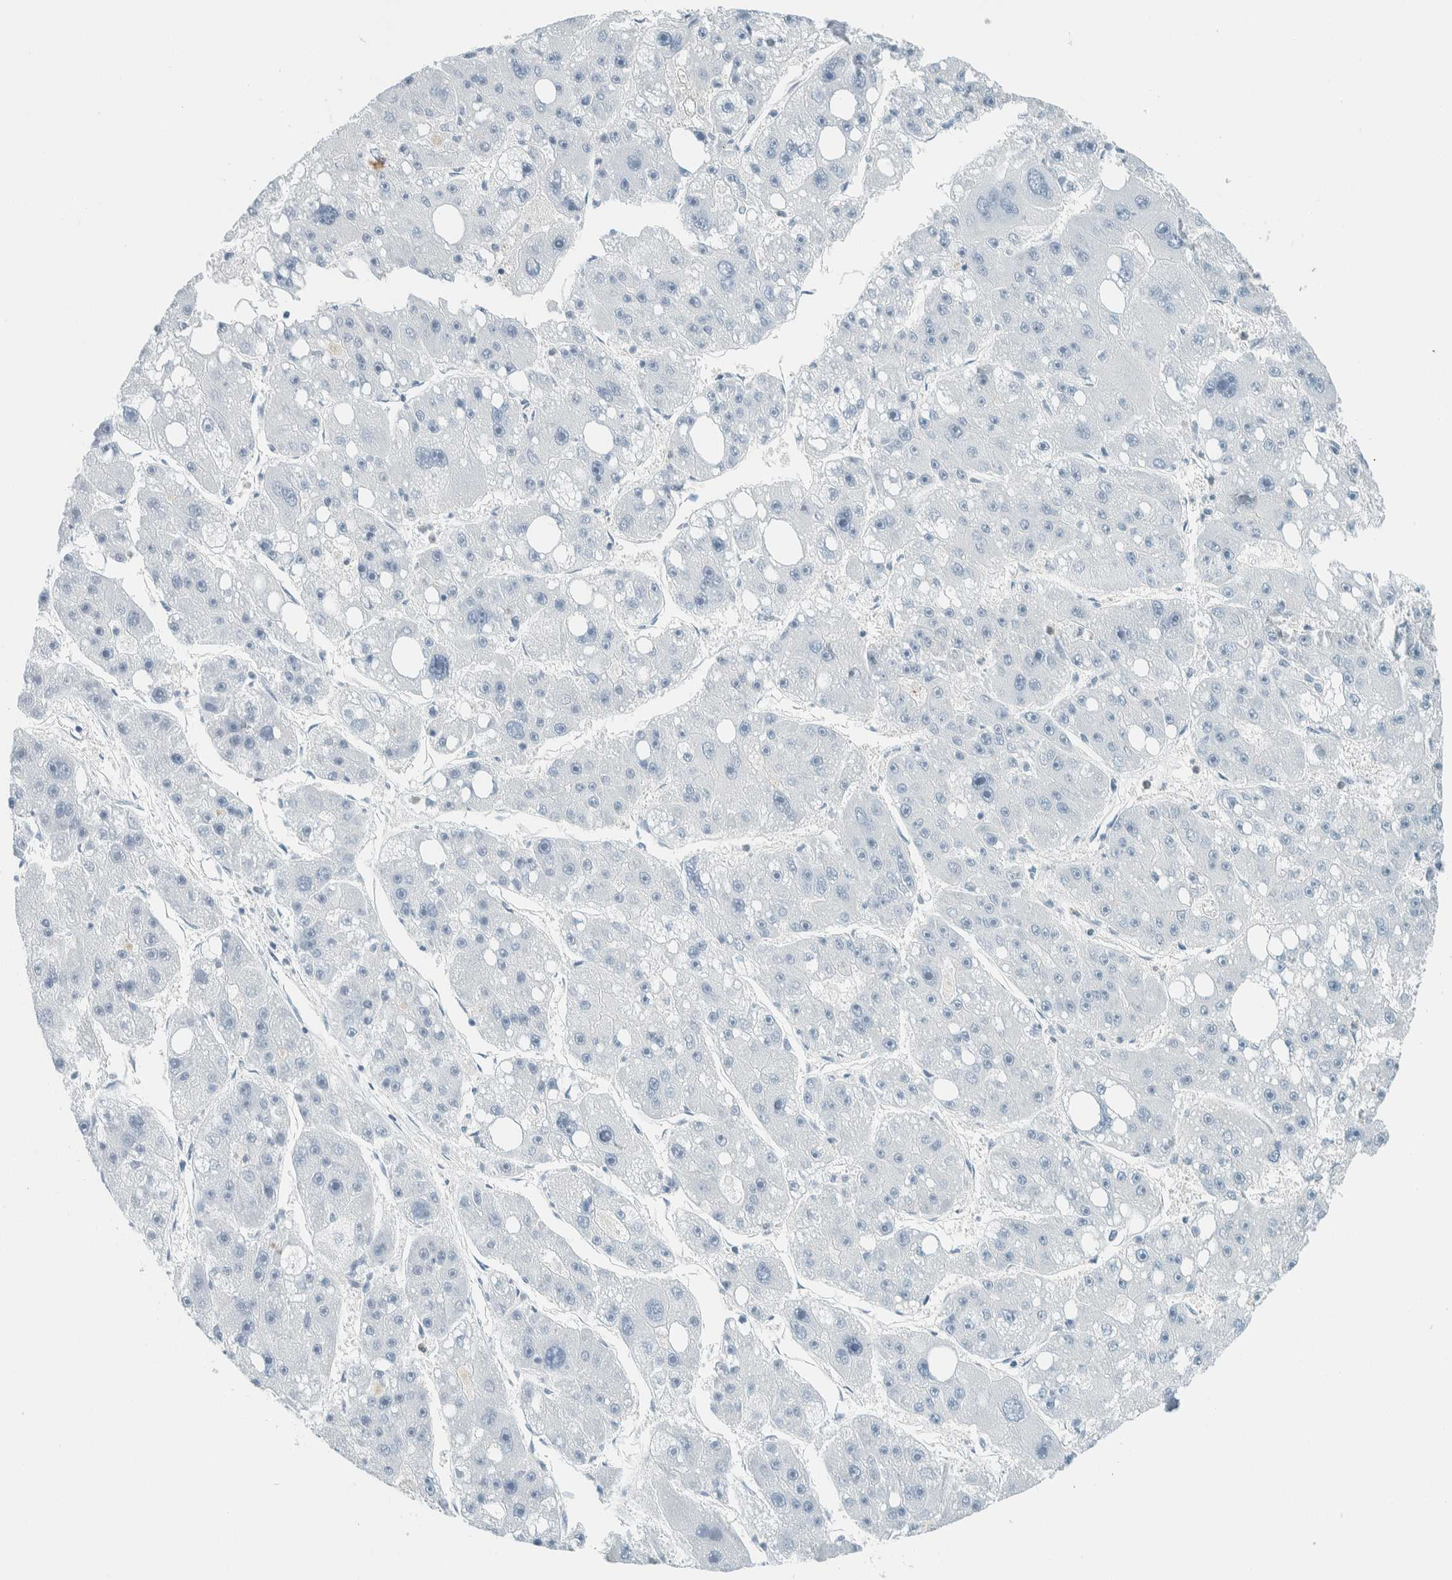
{"staining": {"intensity": "negative", "quantity": "none", "location": "none"}, "tissue": "liver cancer", "cell_type": "Tumor cells", "image_type": "cancer", "snomed": [{"axis": "morphology", "description": "Carcinoma, Hepatocellular, NOS"}, {"axis": "topography", "description": "Liver"}], "caption": "A photomicrograph of liver hepatocellular carcinoma stained for a protein reveals no brown staining in tumor cells.", "gene": "CYSRT1", "patient": {"sex": "female", "age": 61}}